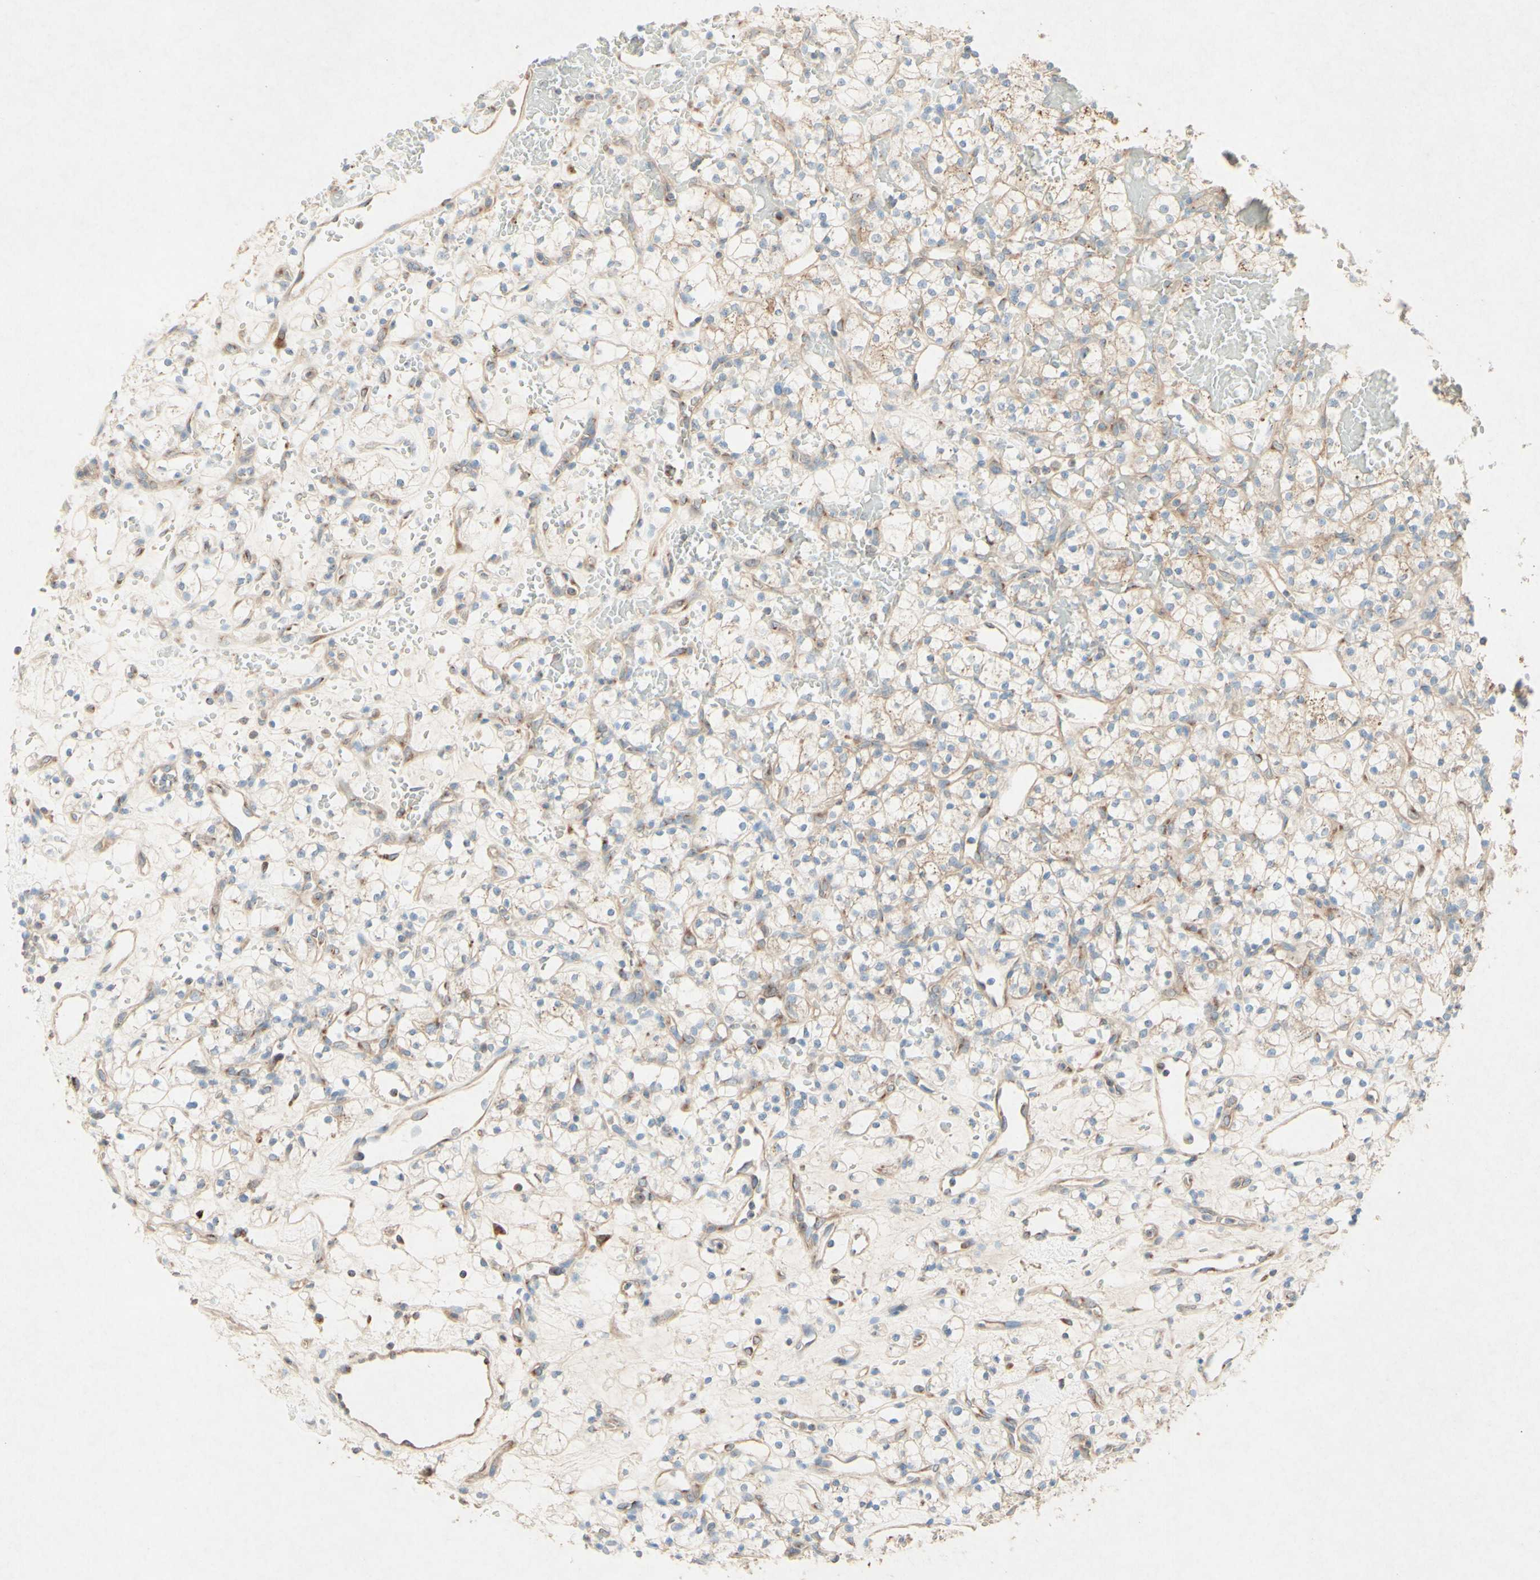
{"staining": {"intensity": "weak", "quantity": "25%-75%", "location": "cytoplasmic/membranous"}, "tissue": "renal cancer", "cell_type": "Tumor cells", "image_type": "cancer", "snomed": [{"axis": "morphology", "description": "Adenocarcinoma, NOS"}, {"axis": "topography", "description": "Kidney"}], "caption": "About 25%-75% of tumor cells in human renal cancer reveal weak cytoplasmic/membranous protein staining as visualized by brown immunohistochemical staining.", "gene": "MTM1", "patient": {"sex": "female", "age": 60}}